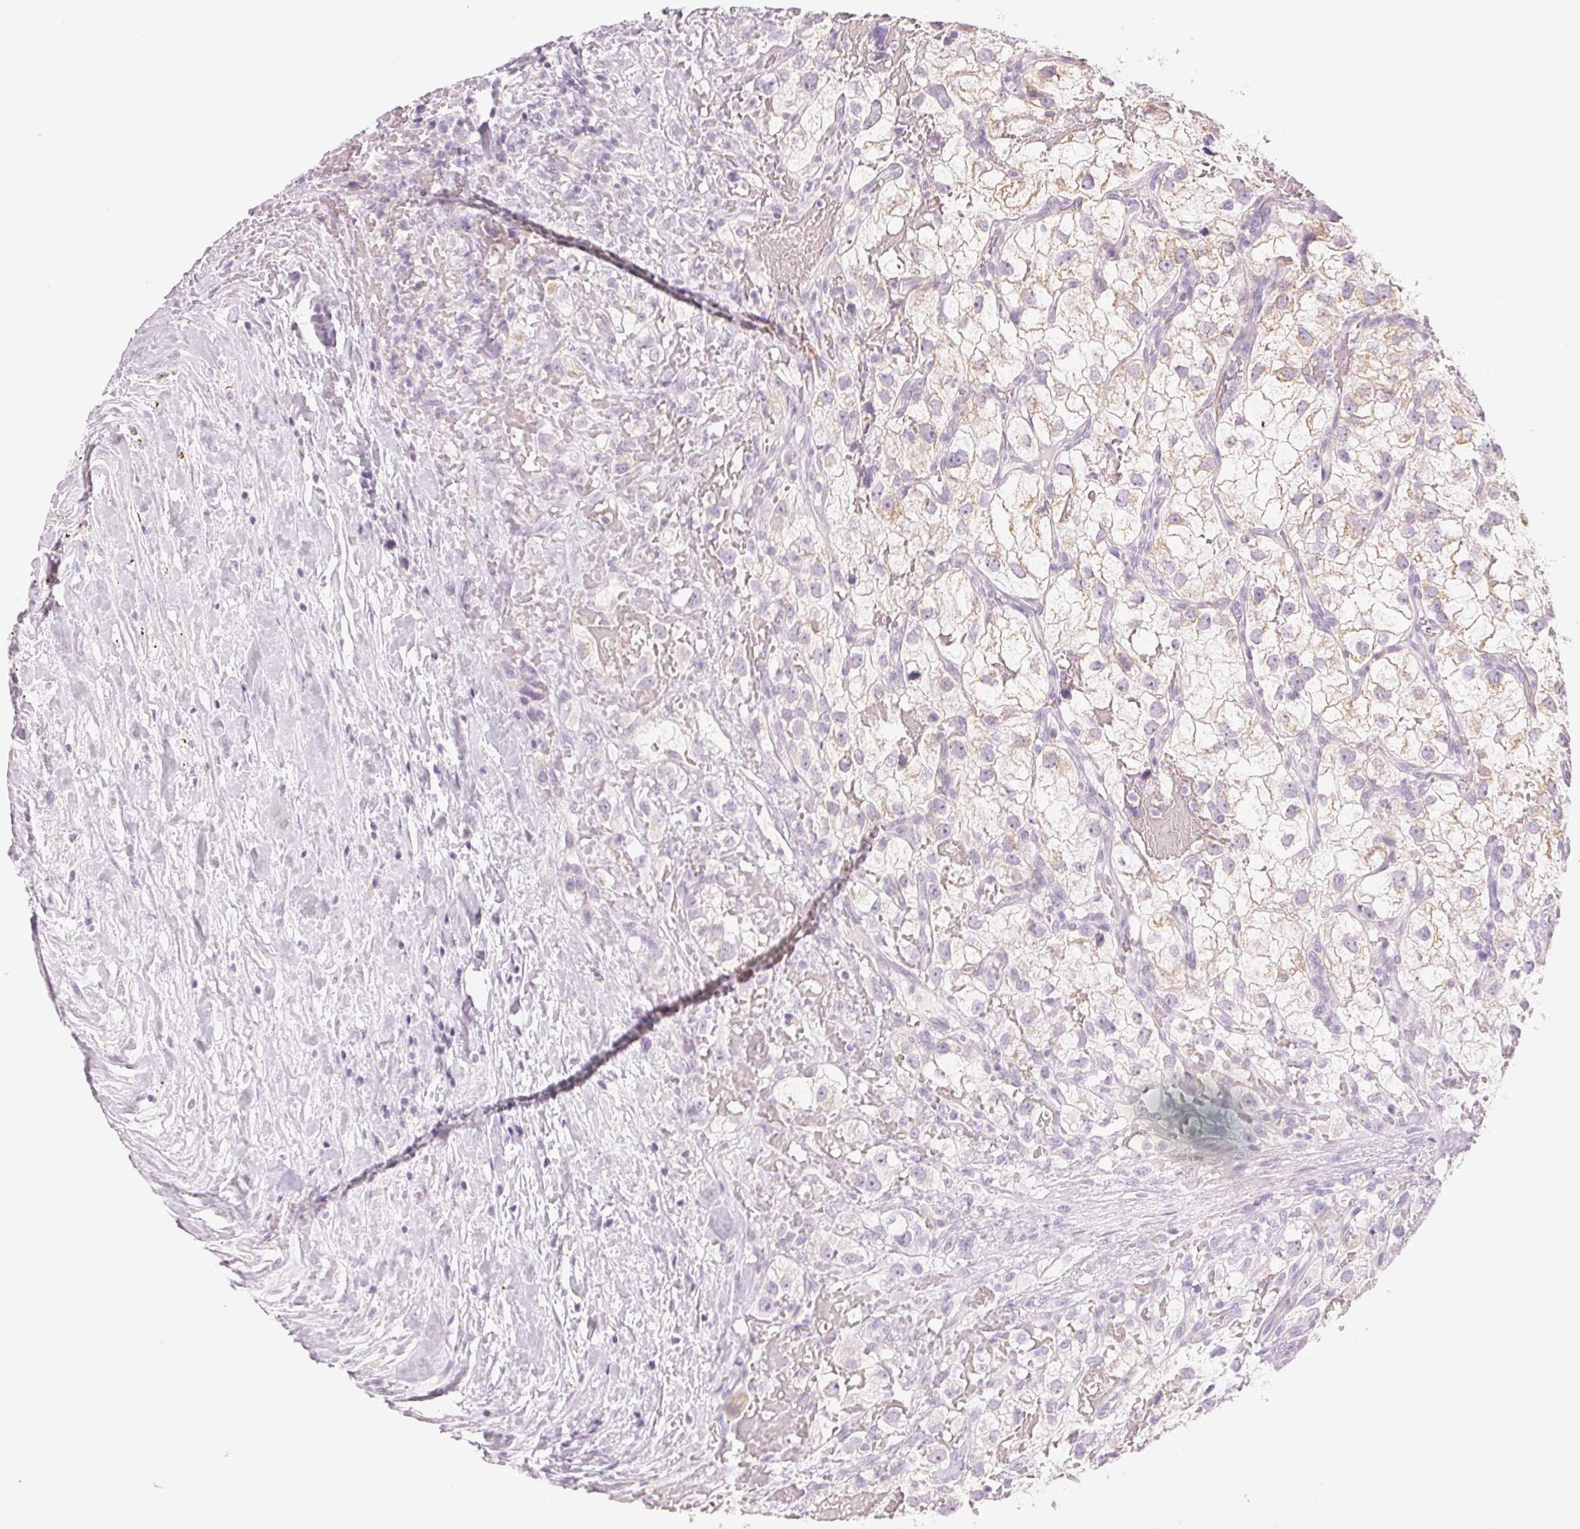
{"staining": {"intensity": "weak", "quantity": "<25%", "location": "cytoplasmic/membranous"}, "tissue": "renal cancer", "cell_type": "Tumor cells", "image_type": "cancer", "snomed": [{"axis": "morphology", "description": "Adenocarcinoma, NOS"}, {"axis": "topography", "description": "Kidney"}], "caption": "This histopathology image is of renal cancer stained with immunohistochemistry to label a protein in brown with the nuclei are counter-stained blue. There is no expression in tumor cells.", "gene": "HOXB13", "patient": {"sex": "male", "age": 59}}